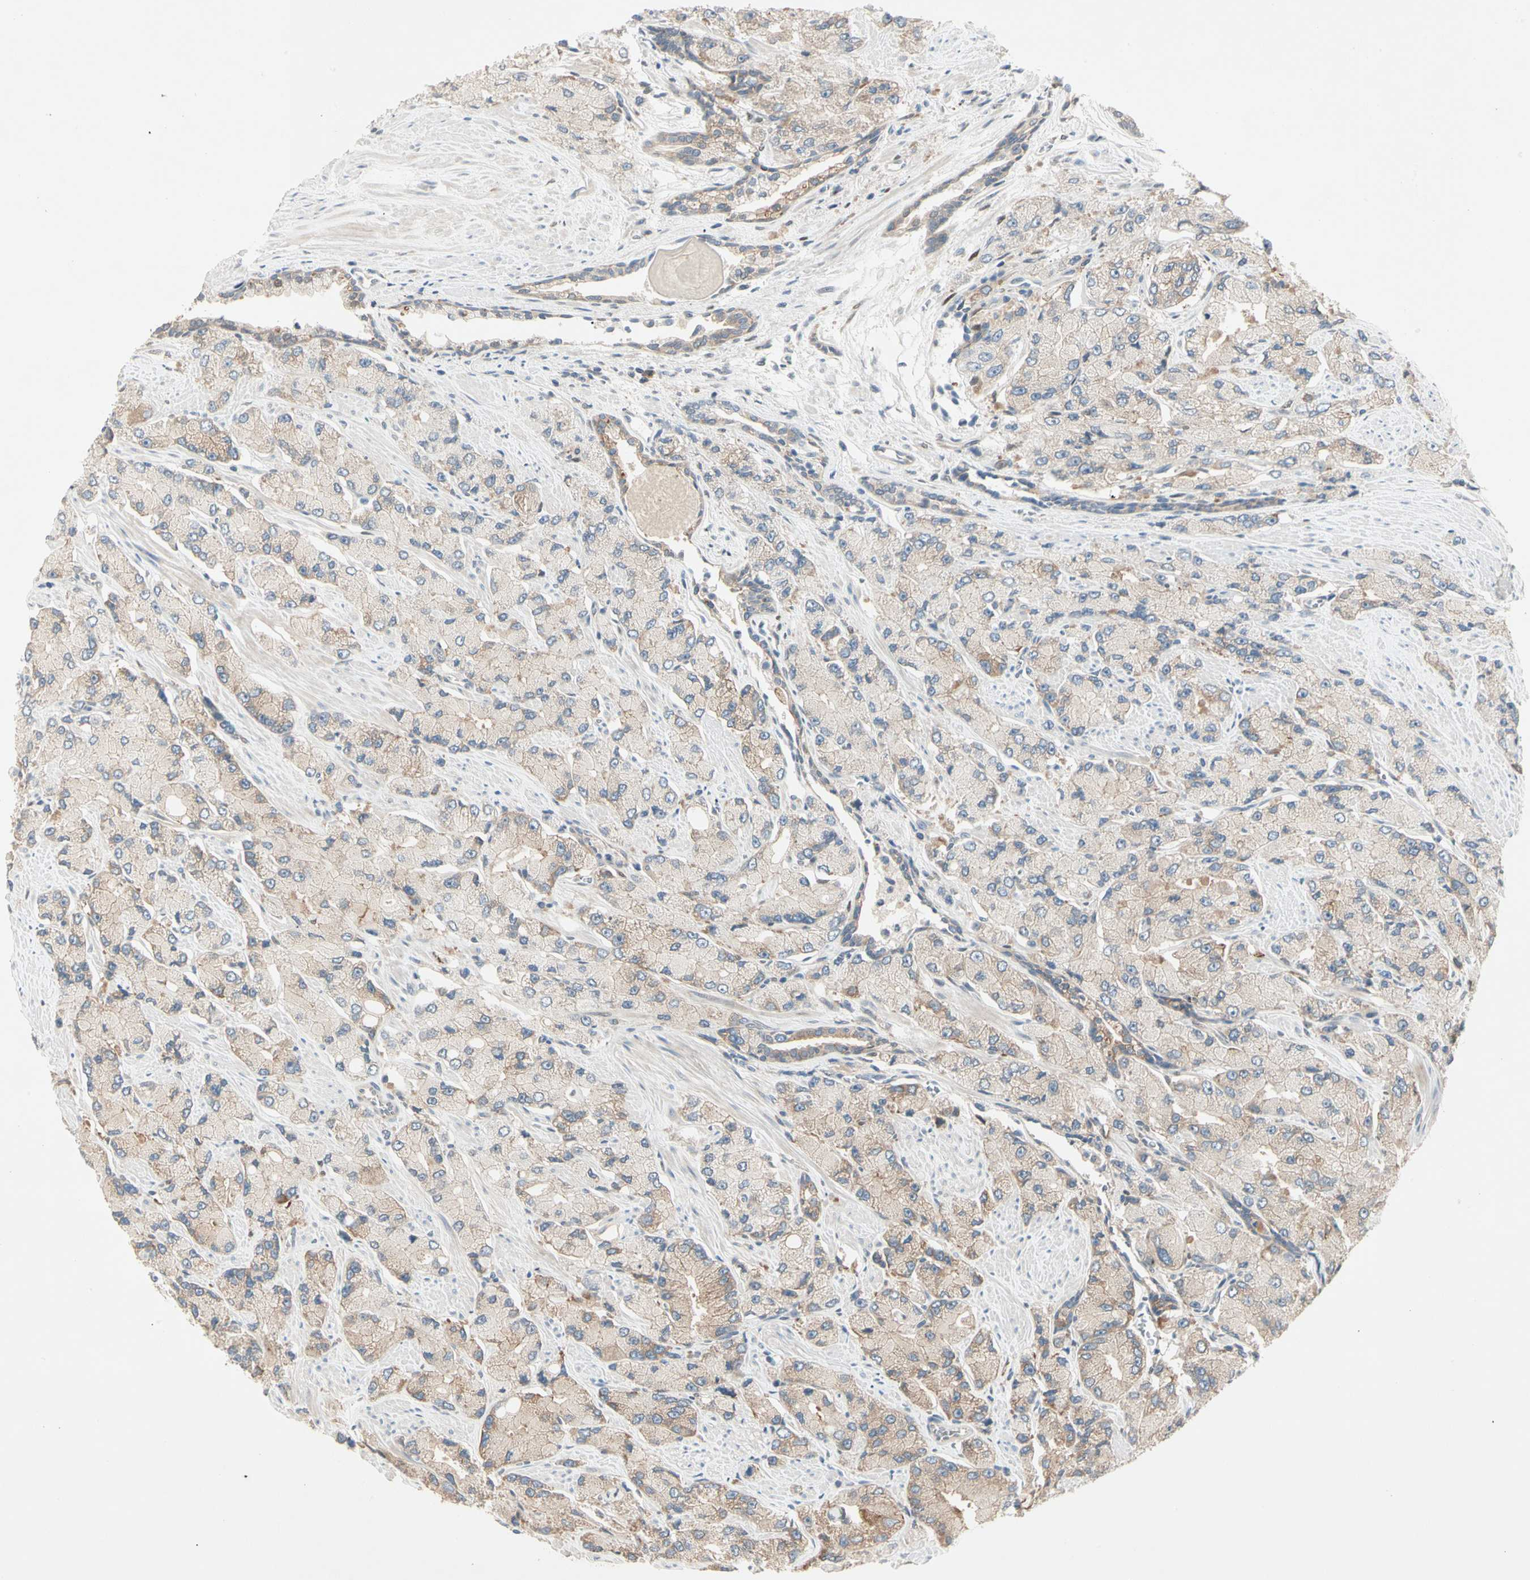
{"staining": {"intensity": "weak", "quantity": "25%-75%", "location": "cytoplasmic/membranous"}, "tissue": "prostate cancer", "cell_type": "Tumor cells", "image_type": "cancer", "snomed": [{"axis": "morphology", "description": "Adenocarcinoma, High grade"}, {"axis": "topography", "description": "Prostate"}], "caption": "Brown immunohistochemical staining in prostate cancer (adenocarcinoma (high-grade)) exhibits weak cytoplasmic/membranous staining in approximately 25%-75% of tumor cells. The staining is performed using DAB brown chromogen to label protein expression. The nuclei are counter-stained blue using hematoxylin.", "gene": "IL1R1", "patient": {"sex": "male", "age": 58}}